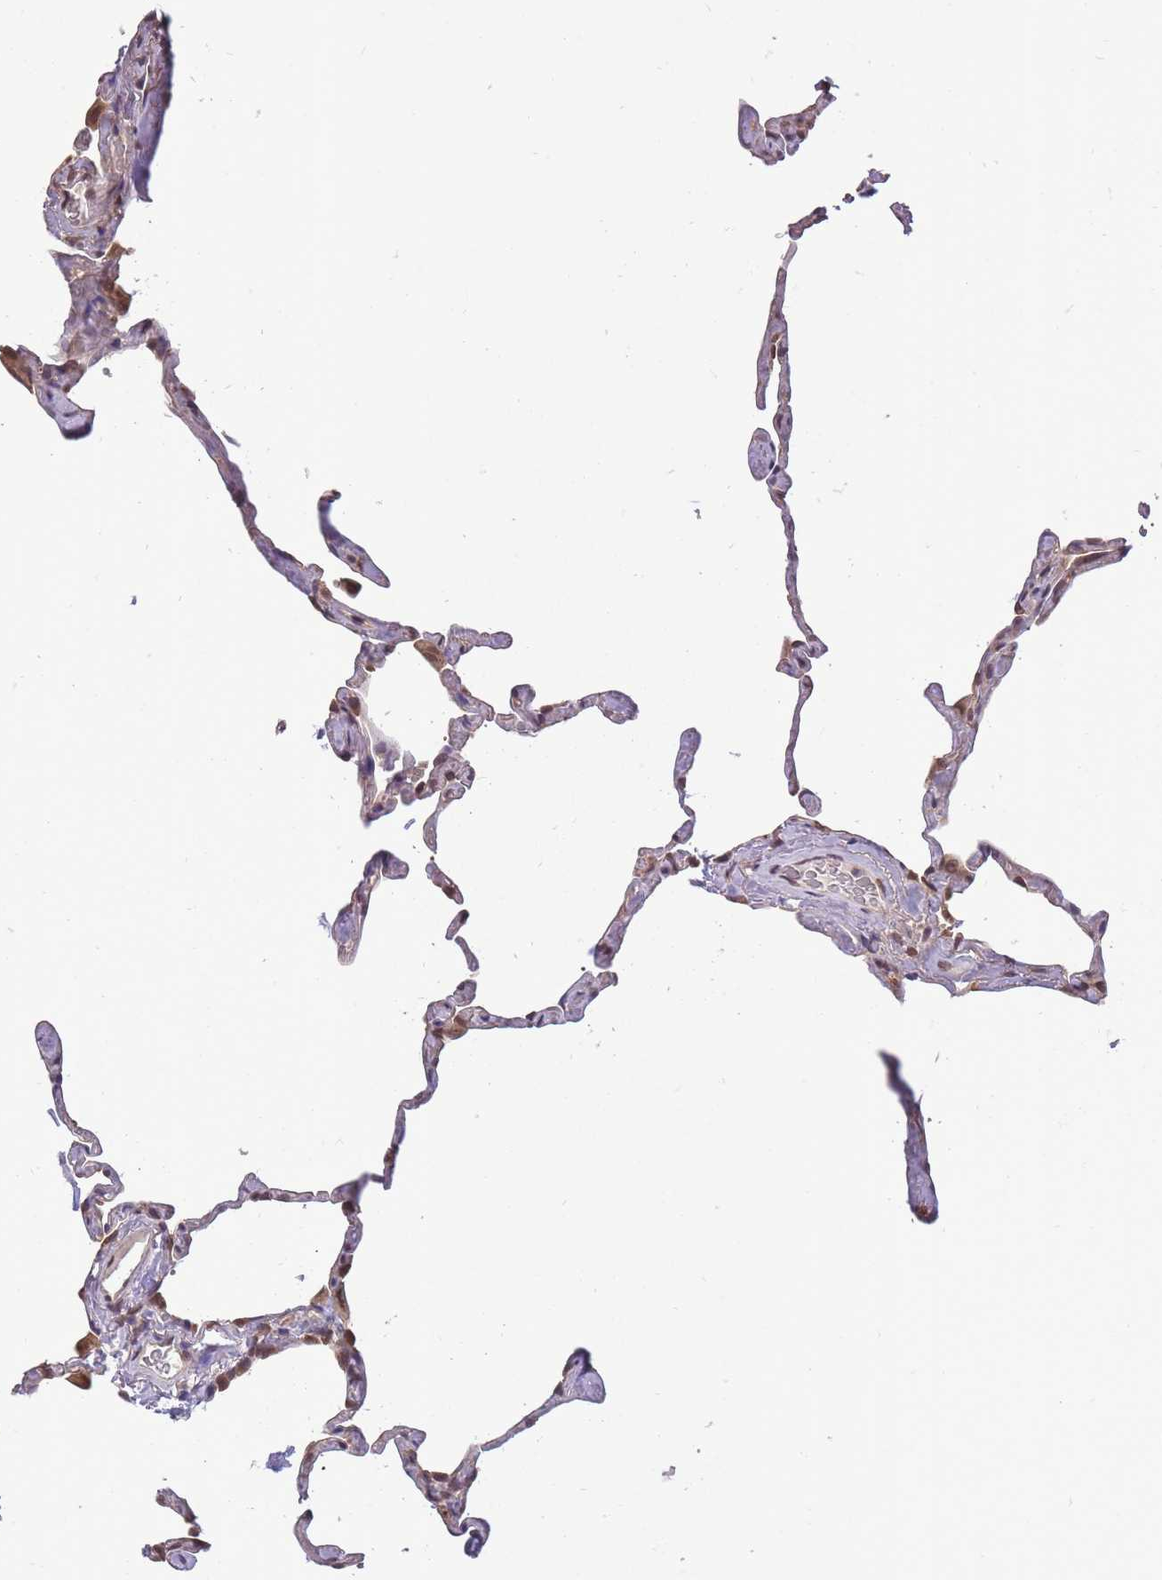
{"staining": {"intensity": "weak", "quantity": "25%-75%", "location": "nuclear"}, "tissue": "lung", "cell_type": "Alveolar cells", "image_type": "normal", "snomed": [{"axis": "morphology", "description": "Normal tissue, NOS"}, {"axis": "topography", "description": "Lung"}], "caption": "An immunohistochemistry (IHC) micrograph of normal tissue is shown. Protein staining in brown shows weak nuclear positivity in lung within alveolar cells. (DAB IHC, brown staining for protein, blue staining for nuclei).", "gene": "CDIP1", "patient": {"sex": "male", "age": 65}}